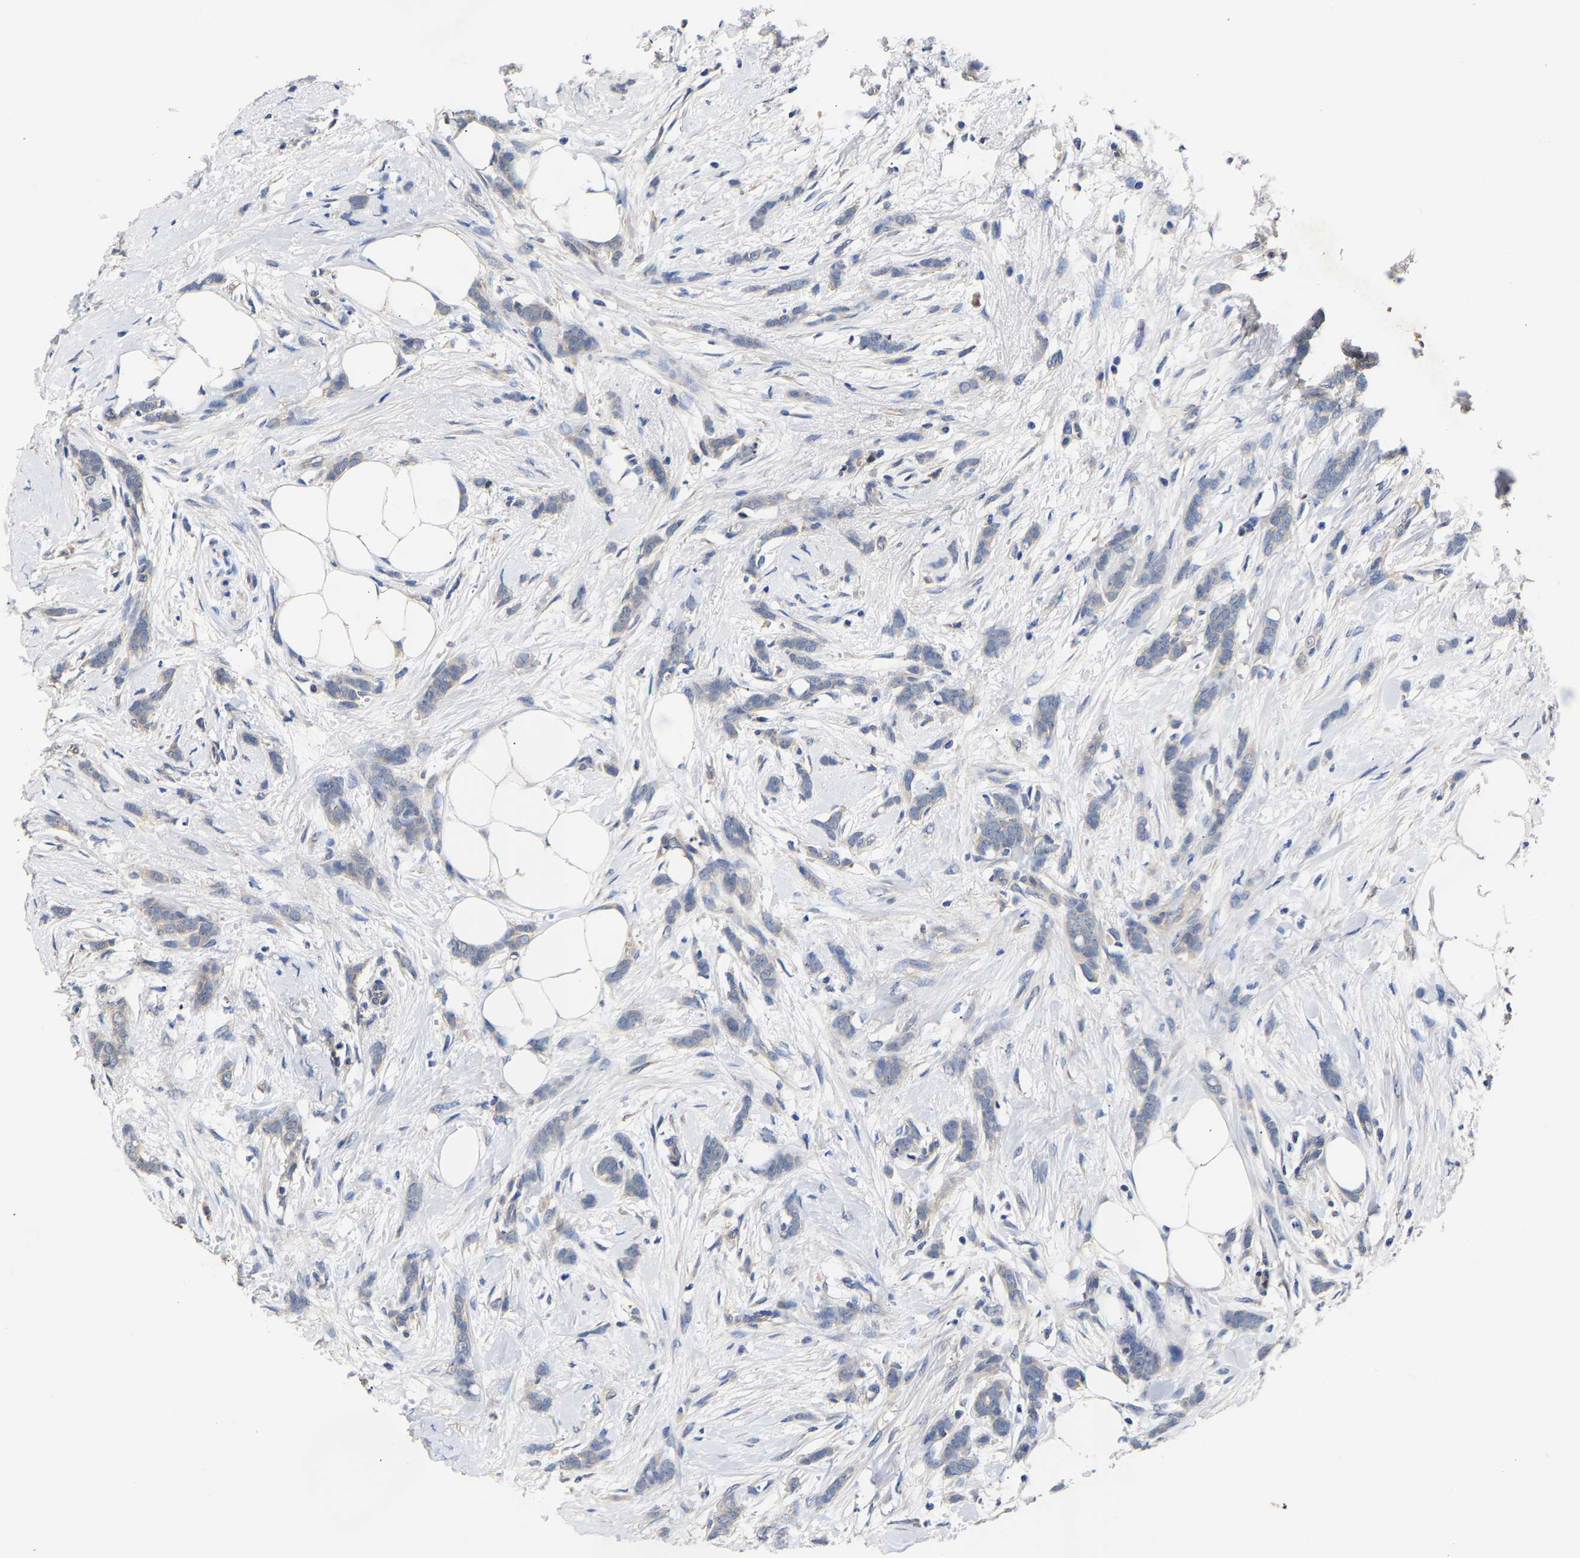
{"staining": {"intensity": "negative", "quantity": "none", "location": "none"}, "tissue": "breast cancer", "cell_type": "Tumor cells", "image_type": "cancer", "snomed": [{"axis": "morphology", "description": "Lobular carcinoma, in situ"}, {"axis": "morphology", "description": "Lobular carcinoma"}, {"axis": "topography", "description": "Breast"}], "caption": "Immunohistochemistry (IHC) histopathology image of lobular carcinoma in situ (breast) stained for a protein (brown), which displays no positivity in tumor cells.", "gene": "ZNF26", "patient": {"sex": "female", "age": 41}}